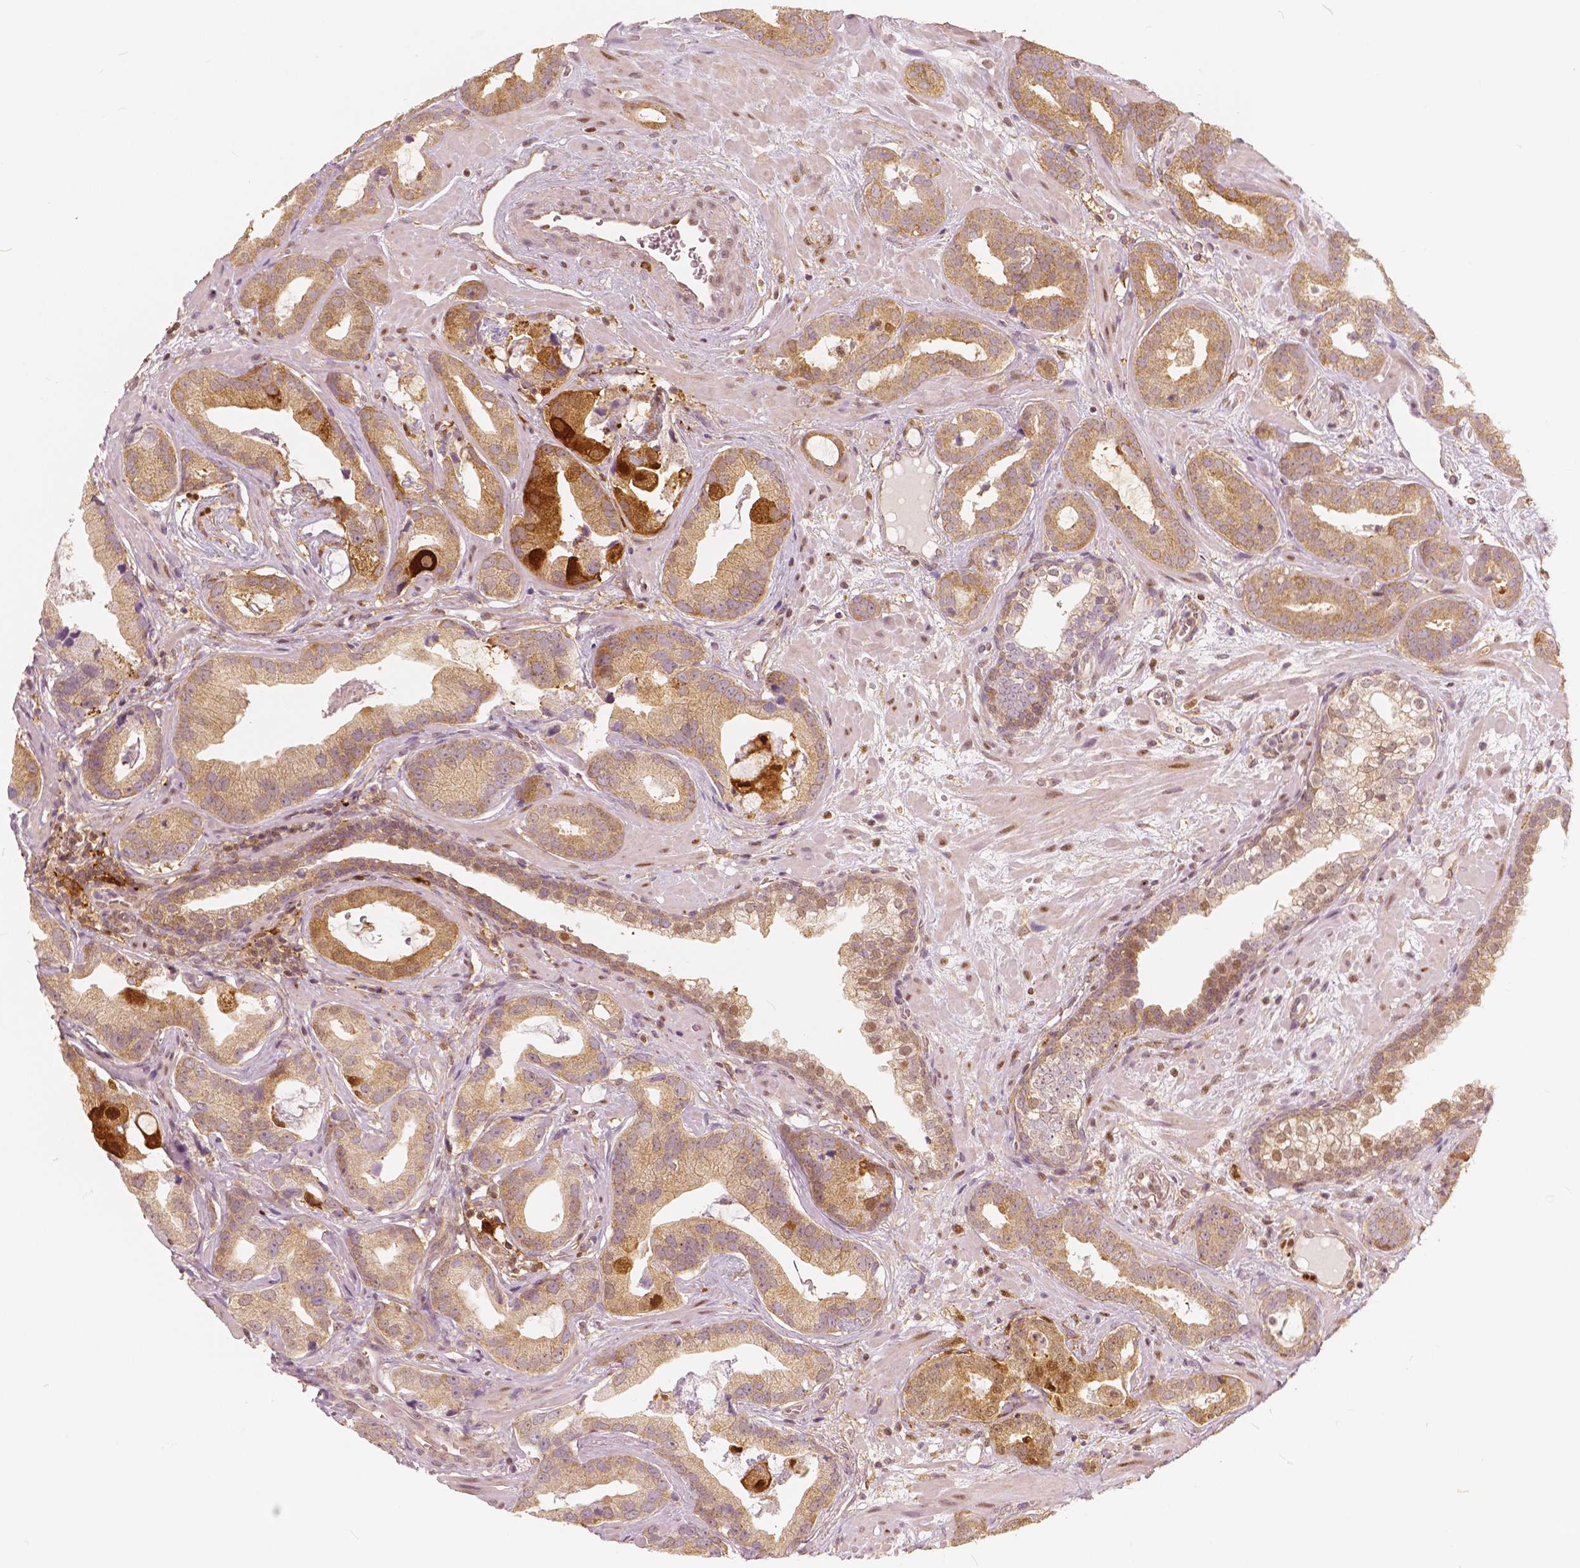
{"staining": {"intensity": "moderate", "quantity": ">75%", "location": "cytoplasmic/membranous,nuclear"}, "tissue": "prostate cancer", "cell_type": "Tumor cells", "image_type": "cancer", "snomed": [{"axis": "morphology", "description": "Adenocarcinoma, Low grade"}, {"axis": "topography", "description": "Prostate"}], "caption": "Moderate cytoplasmic/membranous and nuclear positivity for a protein is seen in about >75% of tumor cells of low-grade adenocarcinoma (prostate) using immunohistochemistry.", "gene": "SQSTM1", "patient": {"sex": "male", "age": 62}}